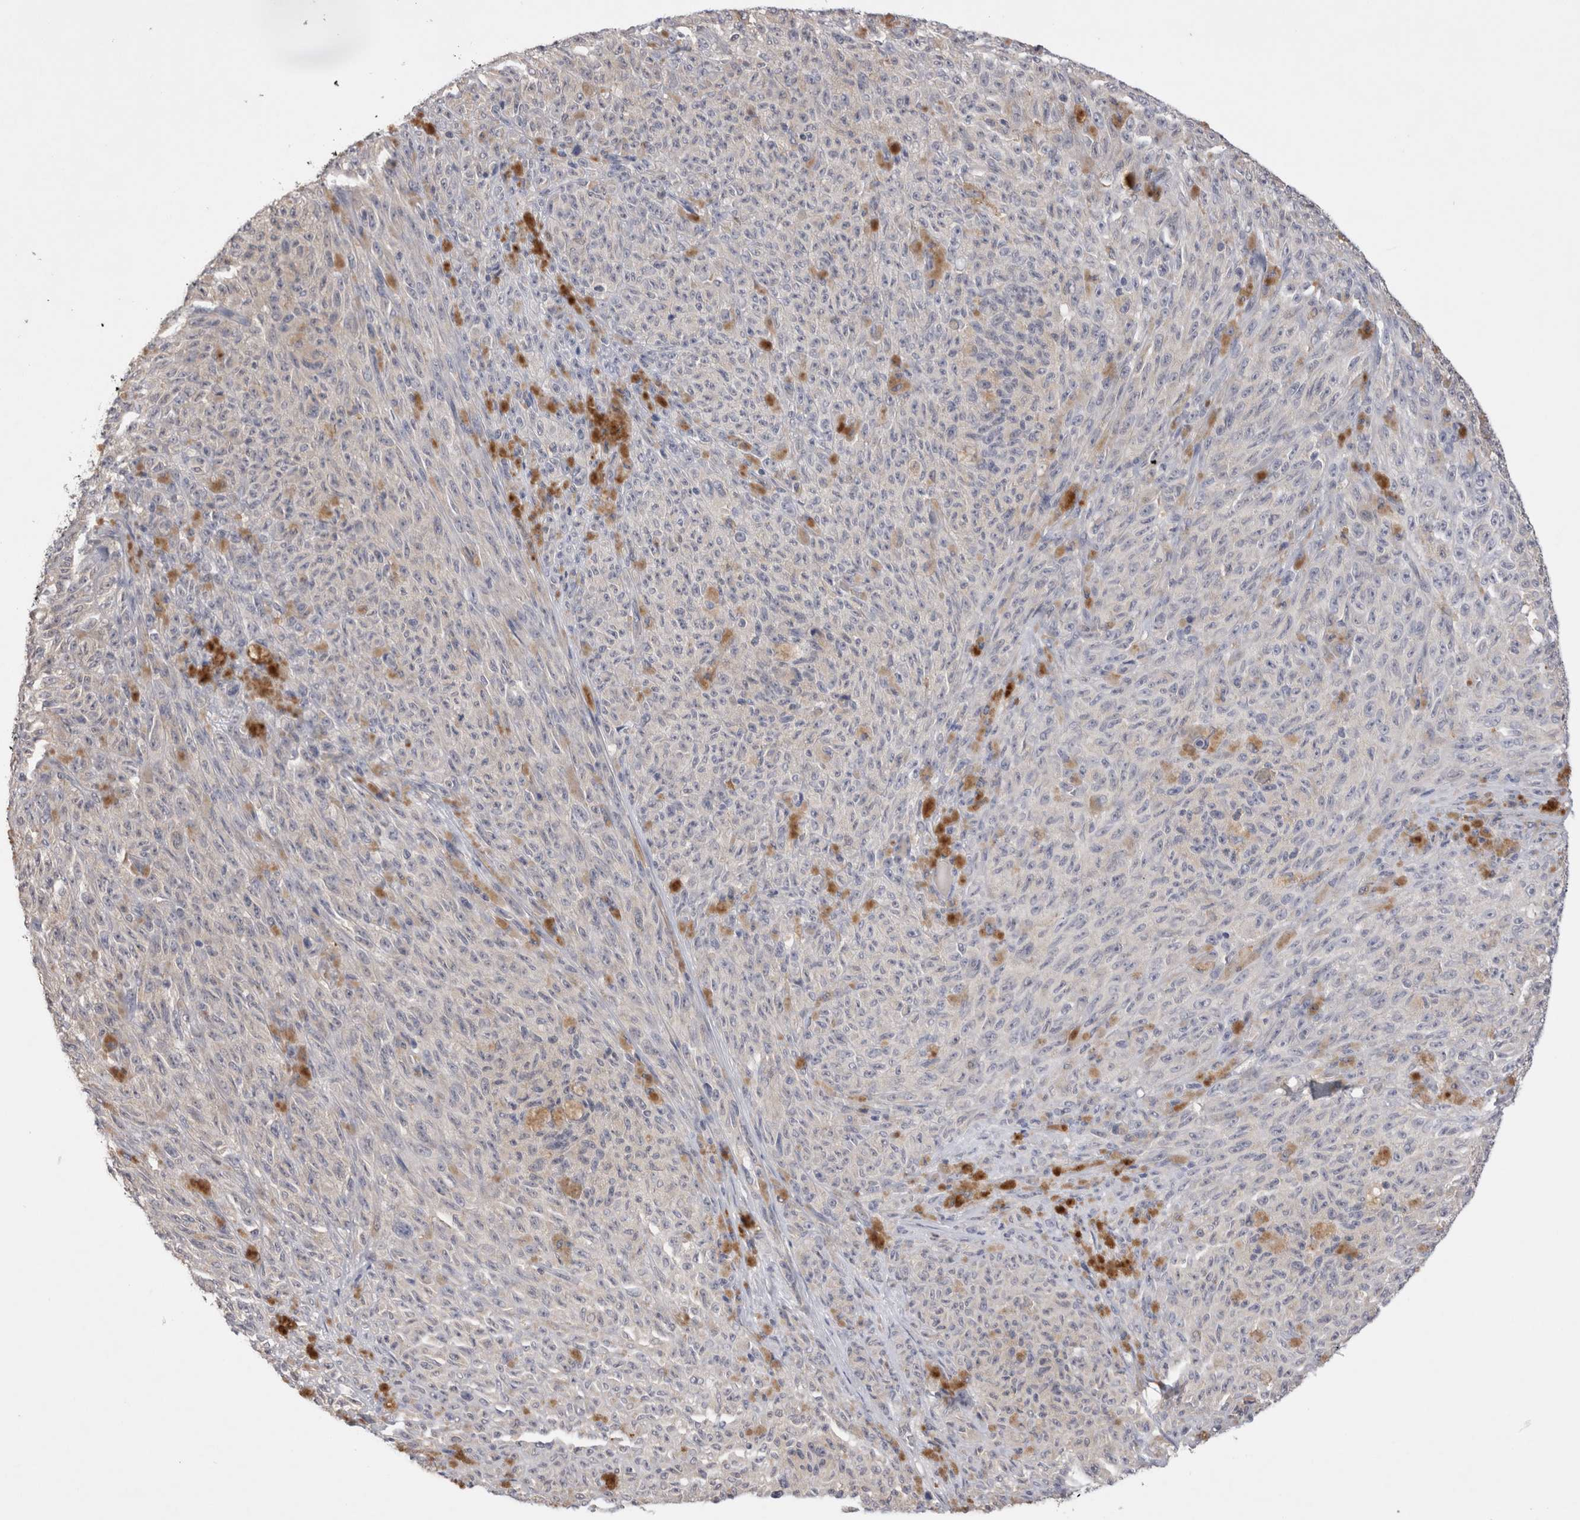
{"staining": {"intensity": "negative", "quantity": "none", "location": "none"}, "tissue": "melanoma", "cell_type": "Tumor cells", "image_type": "cancer", "snomed": [{"axis": "morphology", "description": "Malignant melanoma, NOS"}, {"axis": "topography", "description": "Skin"}], "caption": "Tumor cells are negative for brown protein staining in melanoma.", "gene": "VSIG4", "patient": {"sex": "female", "age": 82}}